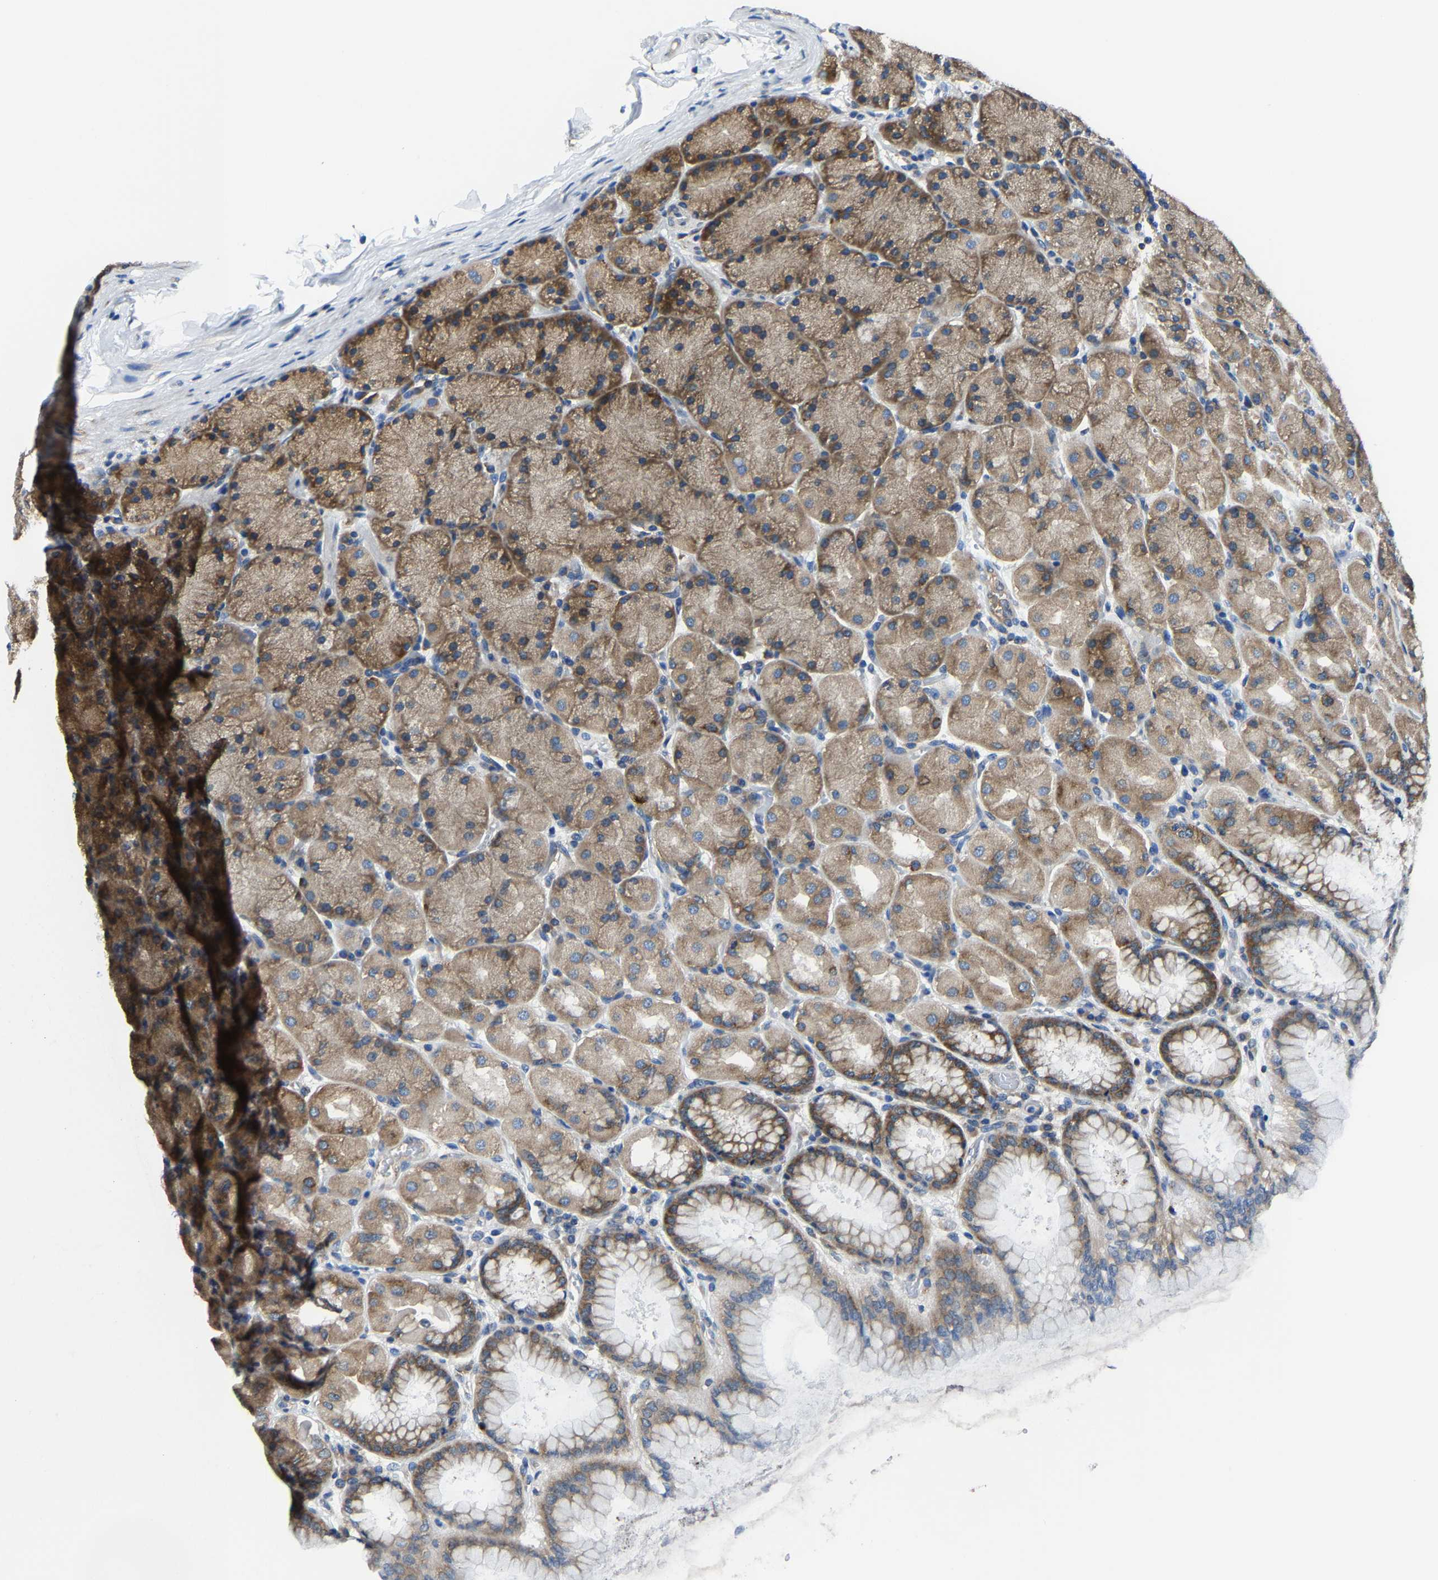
{"staining": {"intensity": "moderate", "quantity": ">75%", "location": "cytoplasmic/membranous"}, "tissue": "stomach", "cell_type": "Glandular cells", "image_type": "normal", "snomed": [{"axis": "morphology", "description": "Normal tissue, NOS"}, {"axis": "topography", "description": "Stomach, upper"}], "caption": "Immunohistochemical staining of normal stomach reveals medium levels of moderate cytoplasmic/membranous staining in approximately >75% of glandular cells. (DAB = brown stain, brightfield microscopy at high magnification).", "gene": "G3BP2", "patient": {"sex": "female", "age": 56}}